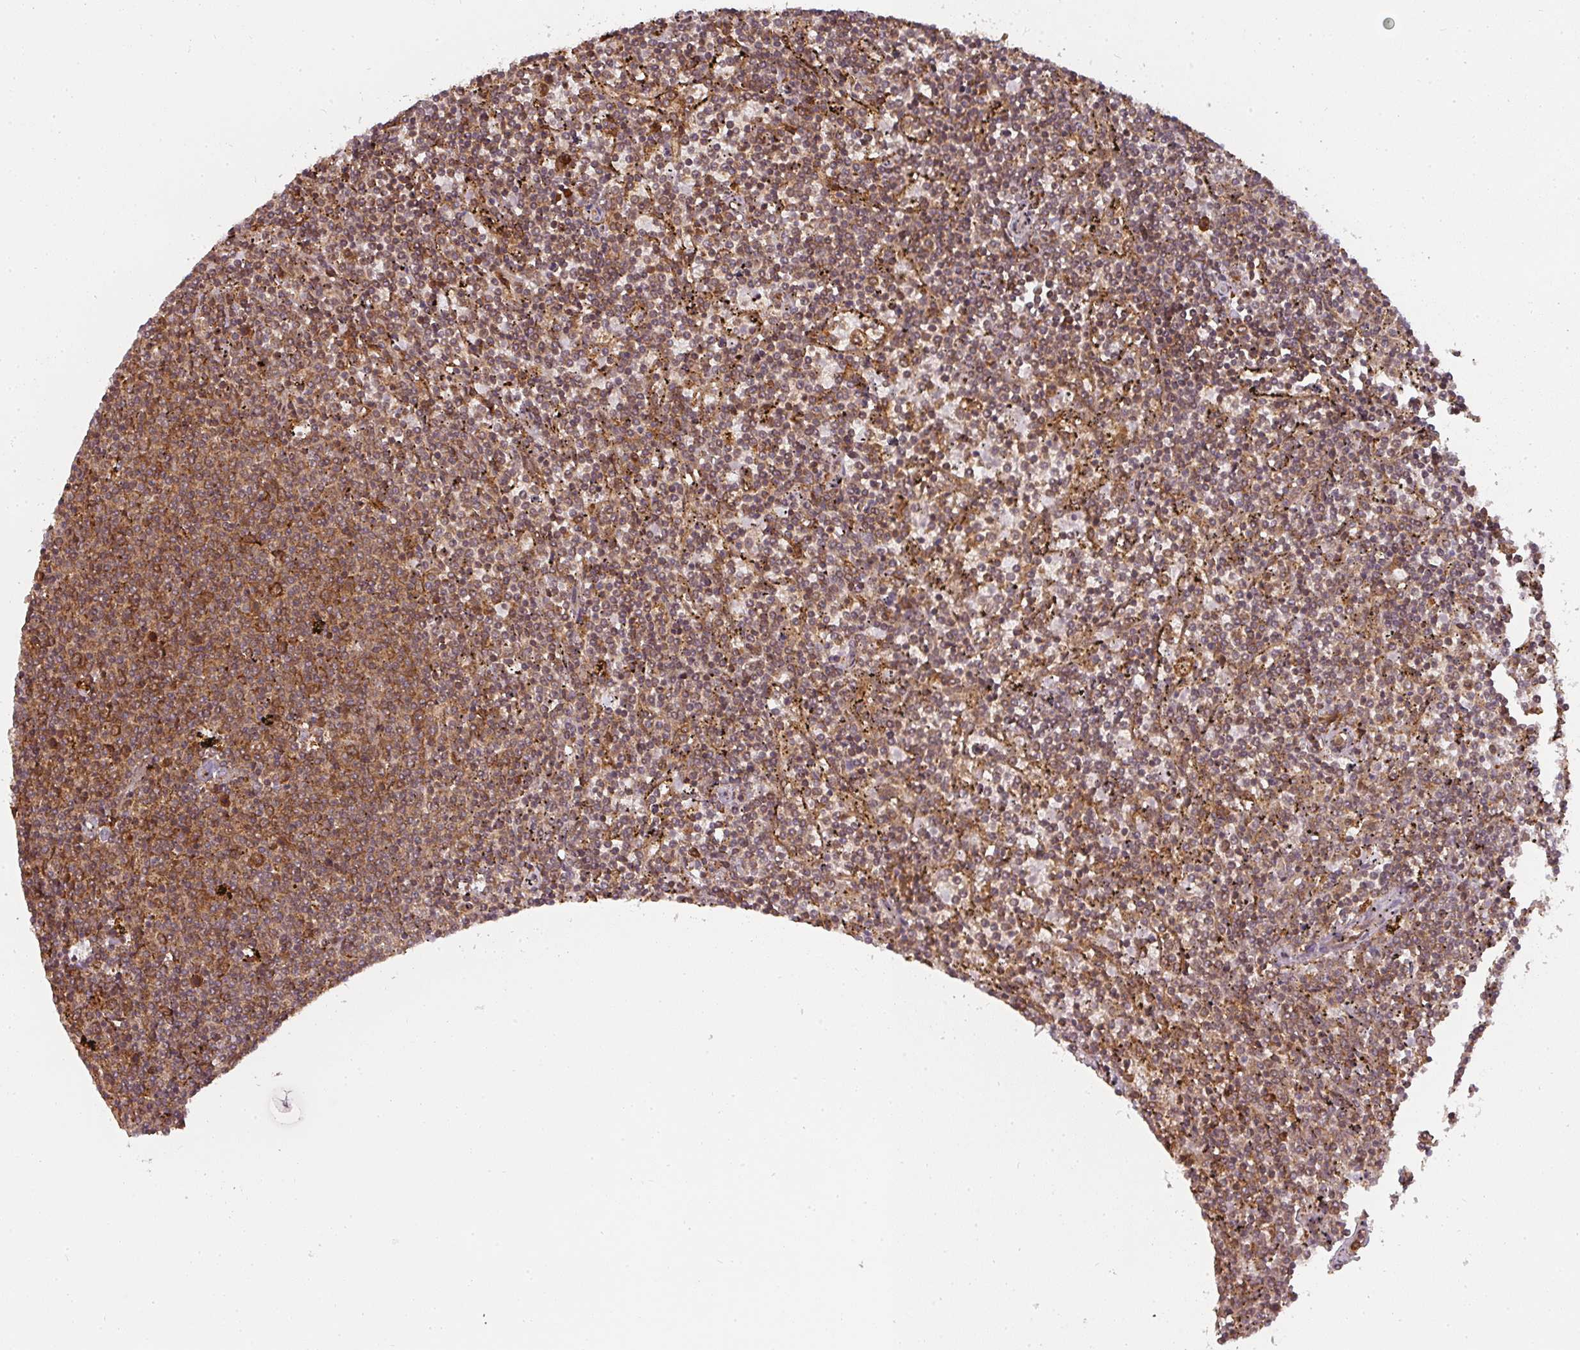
{"staining": {"intensity": "moderate", "quantity": ">75%", "location": "cytoplasmic/membranous"}, "tissue": "lymphoma", "cell_type": "Tumor cells", "image_type": "cancer", "snomed": [{"axis": "morphology", "description": "Malignant lymphoma, non-Hodgkin's type, Low grade"}, {"axis": "topography", "description": "Spleen"}], "caption": "About >75% of tumor cells in human lymphoma reveal moderate cytoplasmic/membranous protein staining as visualized by brown immunohistochemical staining.", "gene": "PPP6R3", "patient": {"sex": "female", "age": 50}}